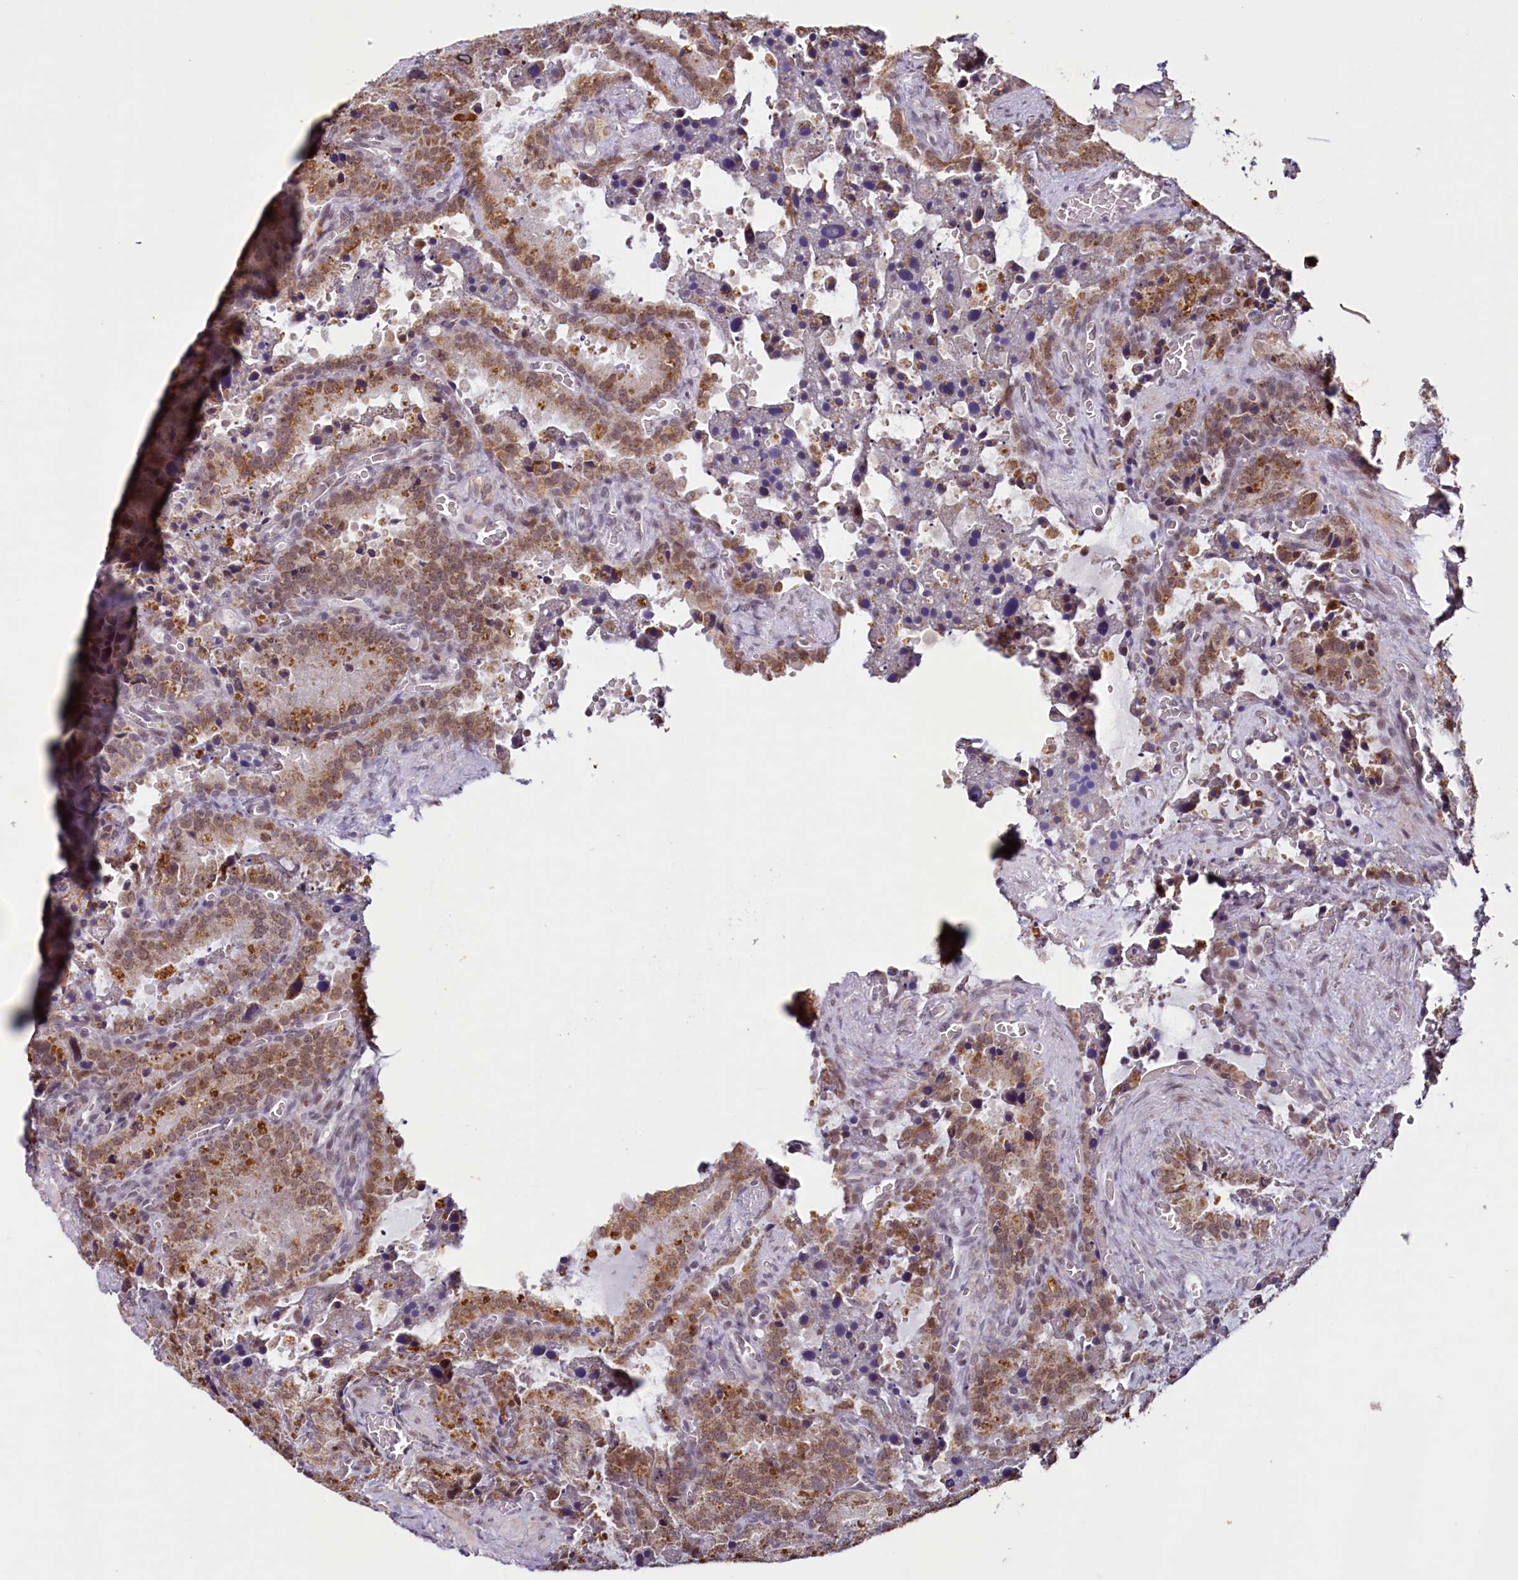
{"staining": {"intensity": "moderate", "quantity": "25%-75%", "location": "cytoplasmic/membranous"}, "tissue": "seminal vesicle", "cell_type": "Glandular cells", "image_type": "normal", "snomed": [{"axis": "morphology", "description": "Normal tissue, NOS"}, {"axis": "topography", "description": "Seminal veicle"}], "caption": "This histopathology image displays immunohistochemistry staining of benign human seminal vesicle, with medium moderate cytoplasmic/membranous staining in approximately 25%-75% of glandular cells.", "gene": "PDE6D", "patient": {"sex": "male", "age": 62}}